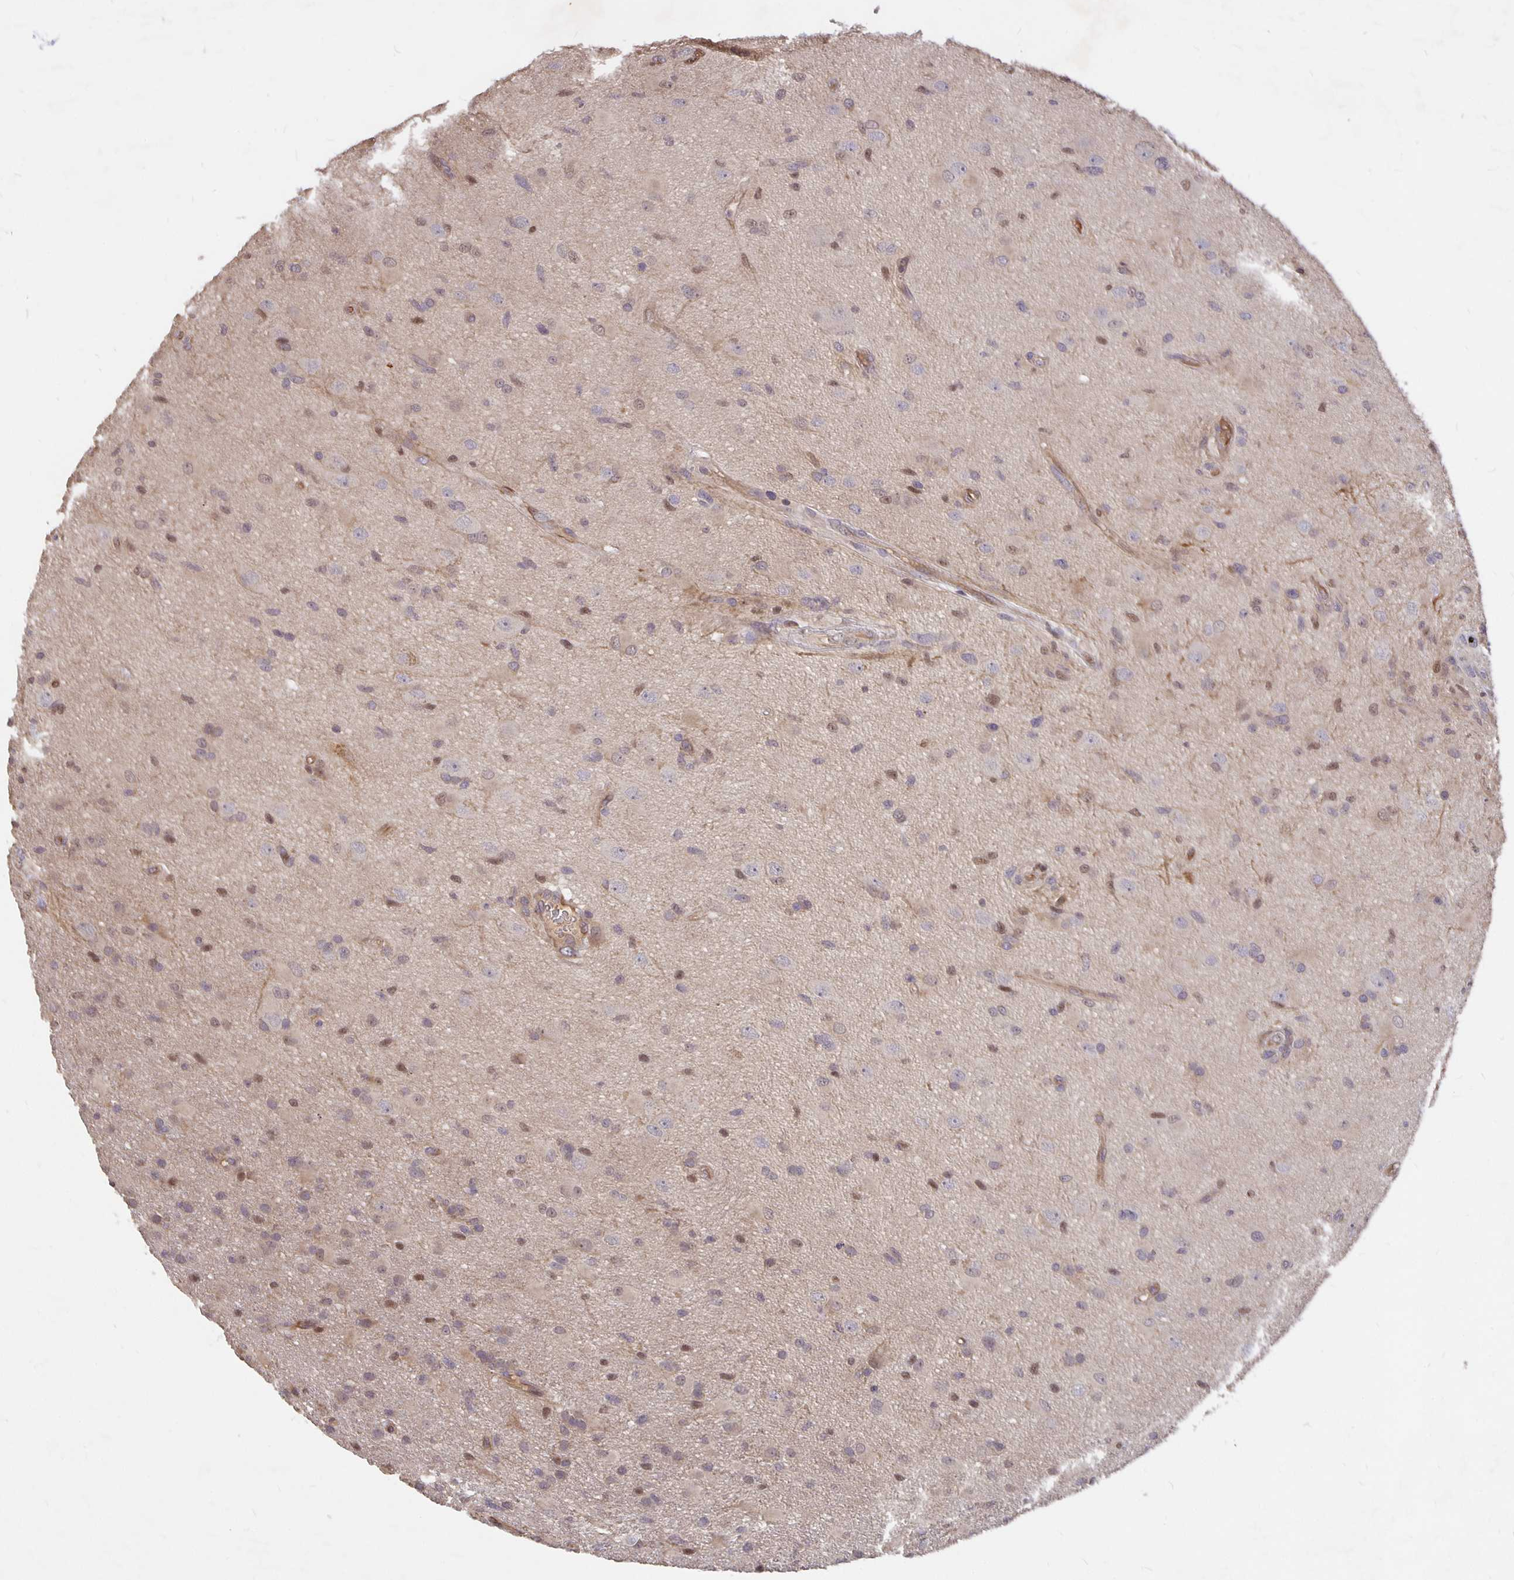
{"staining": {"intensity": "negative", "quantity": "none", "location": "none"}, "tissue": "glioma", "cell_type": "Tumor cells", "image_type": "cancer", "snomed": [{"axis": "morphology", "description": "Glioma, malignant, High grade"}, {"axis": "topography", "description": "Brain"}], "caption": "Tumor cells are negative for protein expression in human glioma.", "gene": "NOG", "patient": {"sex": "male", "age": 53}}